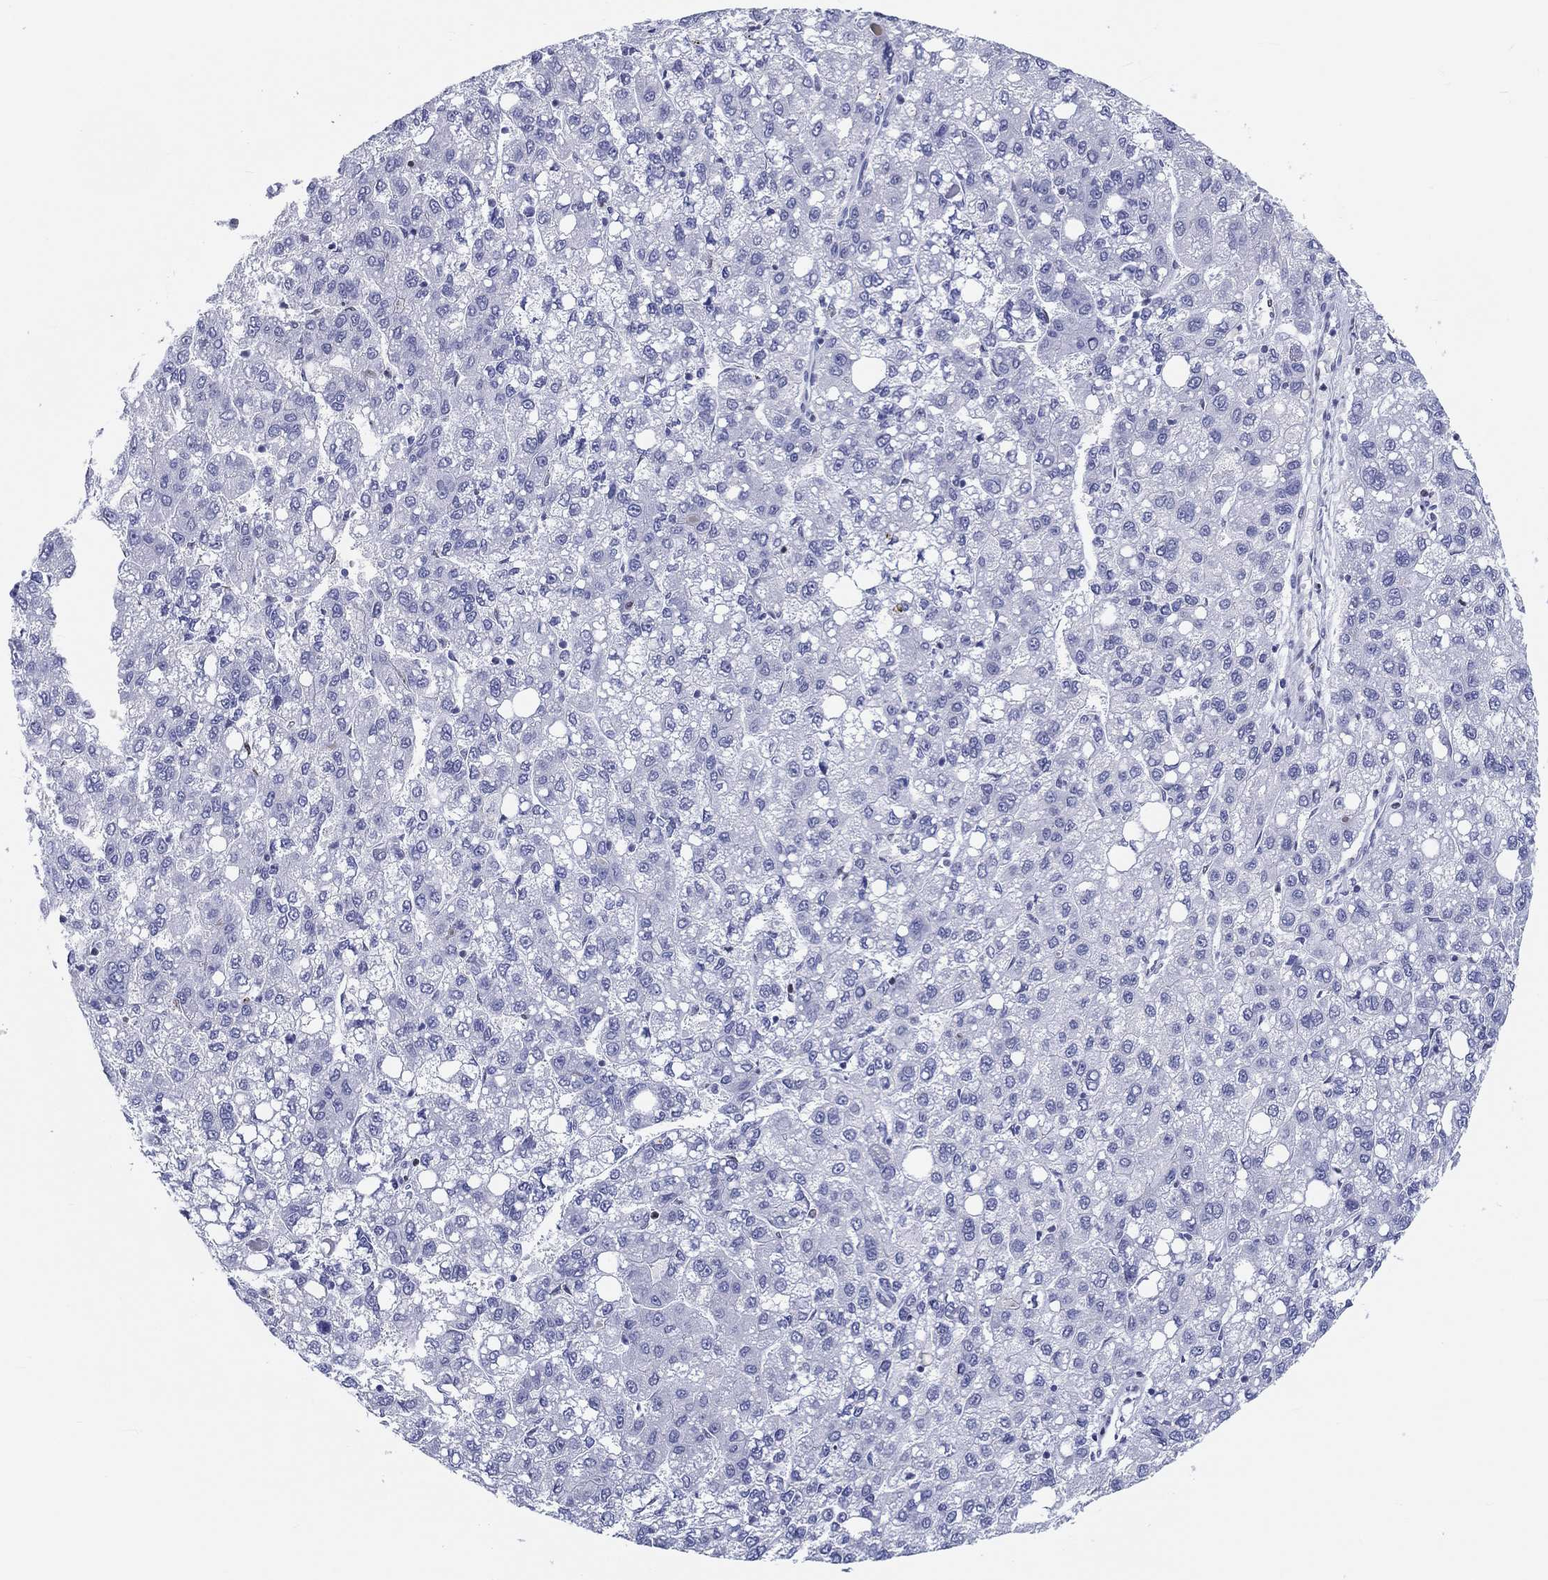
{"staining": {"intensity": "negative", "quantity": "none", "location": "none"}, "tissue": "liver cancer", "cell_type": "Tumor cells", "image_type": "cancer", "snomed": [{"axis": "morphology", "description": "Carcinoma, Hepatocellular, NOS"}, {"axis": "topography", "description": "Liver"}], "caption": "Tumor cells show no significant protein staining in liver hepatocellular carcinoma.", "gene": "H1-1", "patient": {"sex": "female", "age": 82}}